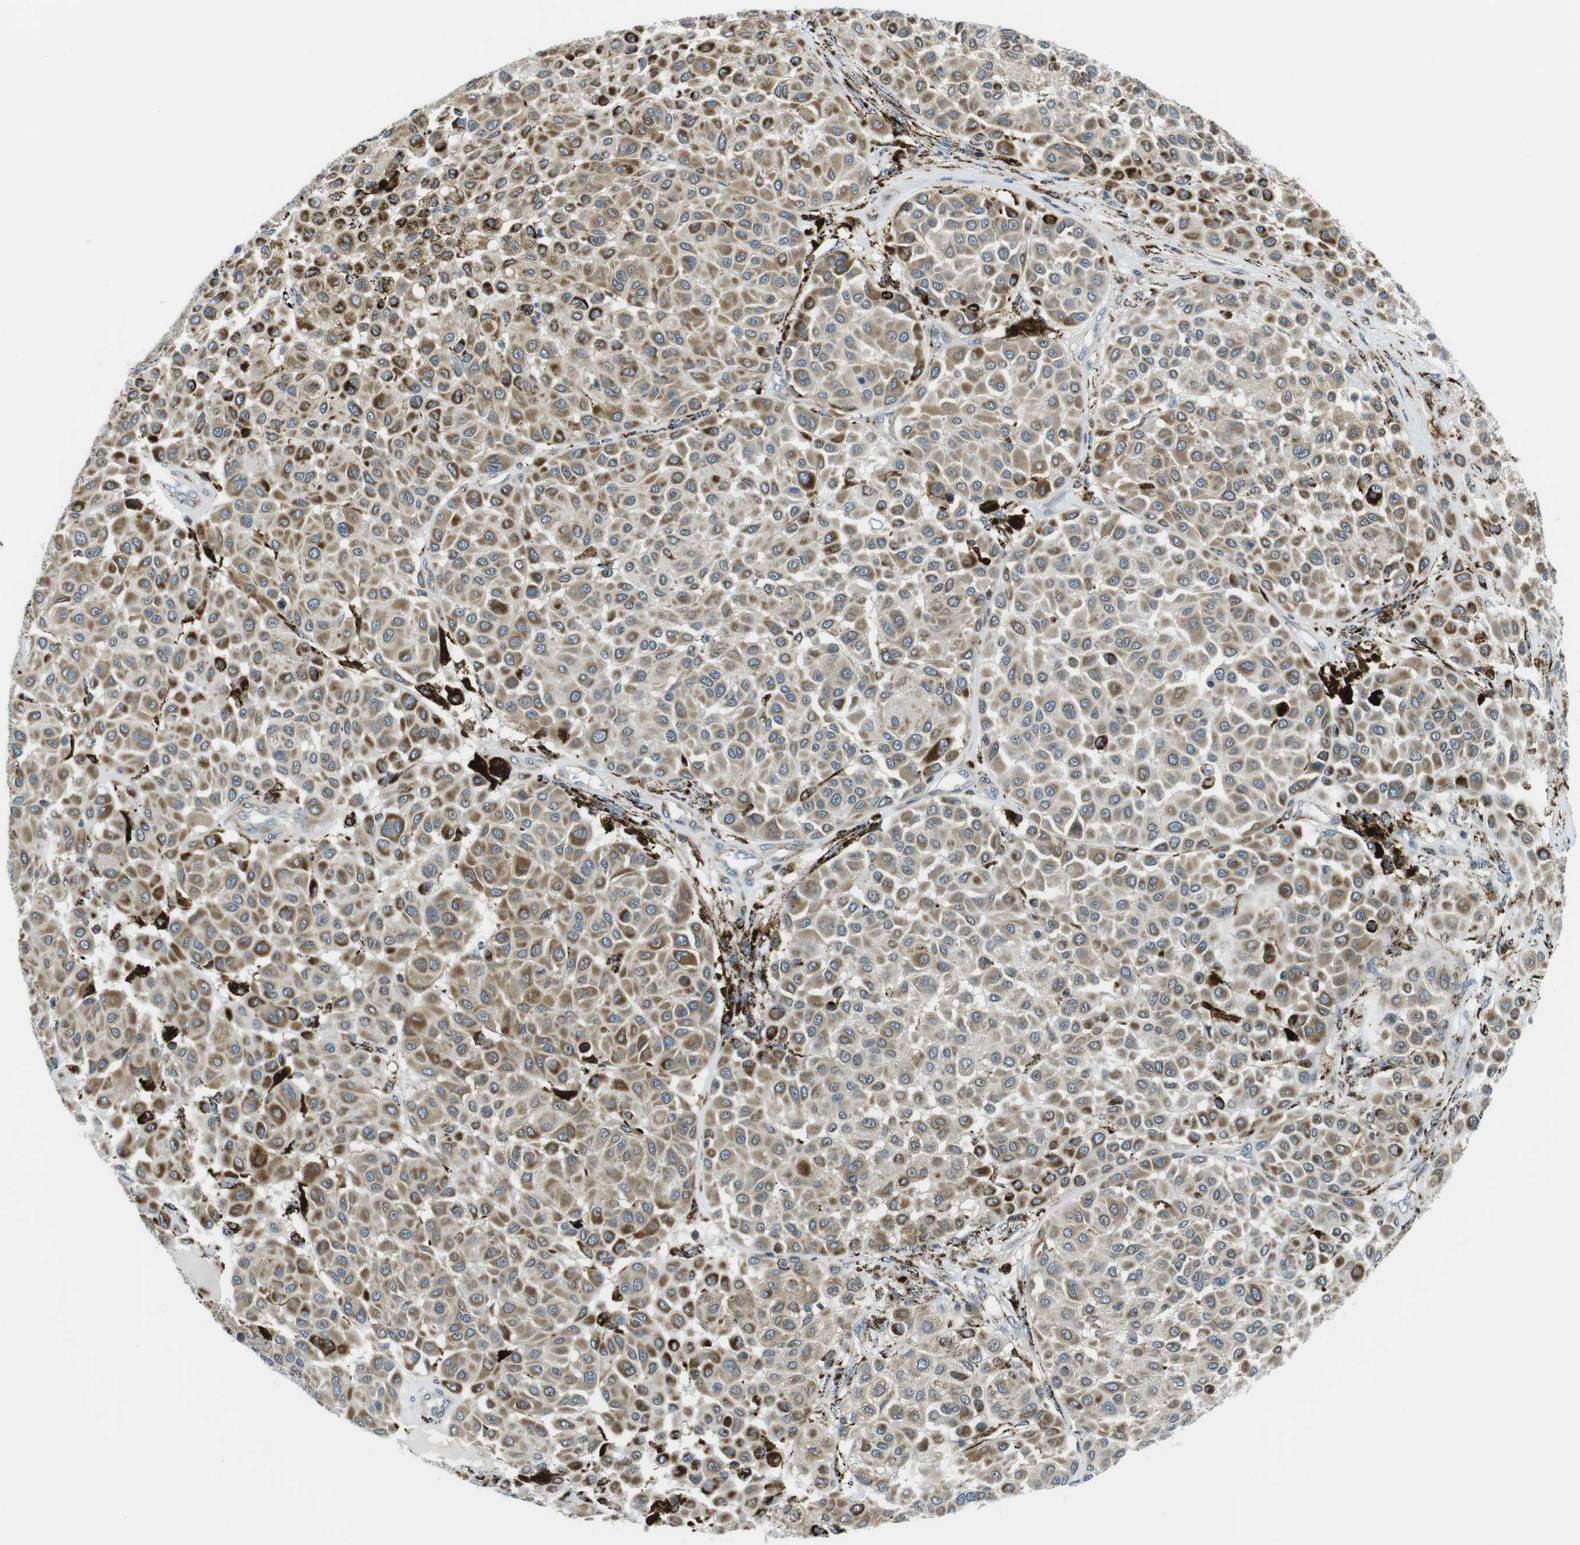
{"staining": {"intensity": "moderate", "quantity": ">75%", "location": "cytoplasmic/membranous"}, "tissue": "melanoma", "cell_type": "Tumor cells", "image_type": "cancer", "snomed": [{"axis": "morphology", "description": "Malignant melanoma, Metastatic site"}, {"axis": "topography", "description": "Soft tissue"}], "caption": "High-power microscopy captured an IHC photomicrograph of malignant melanoma (metastatic site), revealing moderate cytoplasmic/membranous positivity in approximately >75% of tumor cells.", "gene": "KCNE3", "patient": {"sex": "male", "age": 41}}